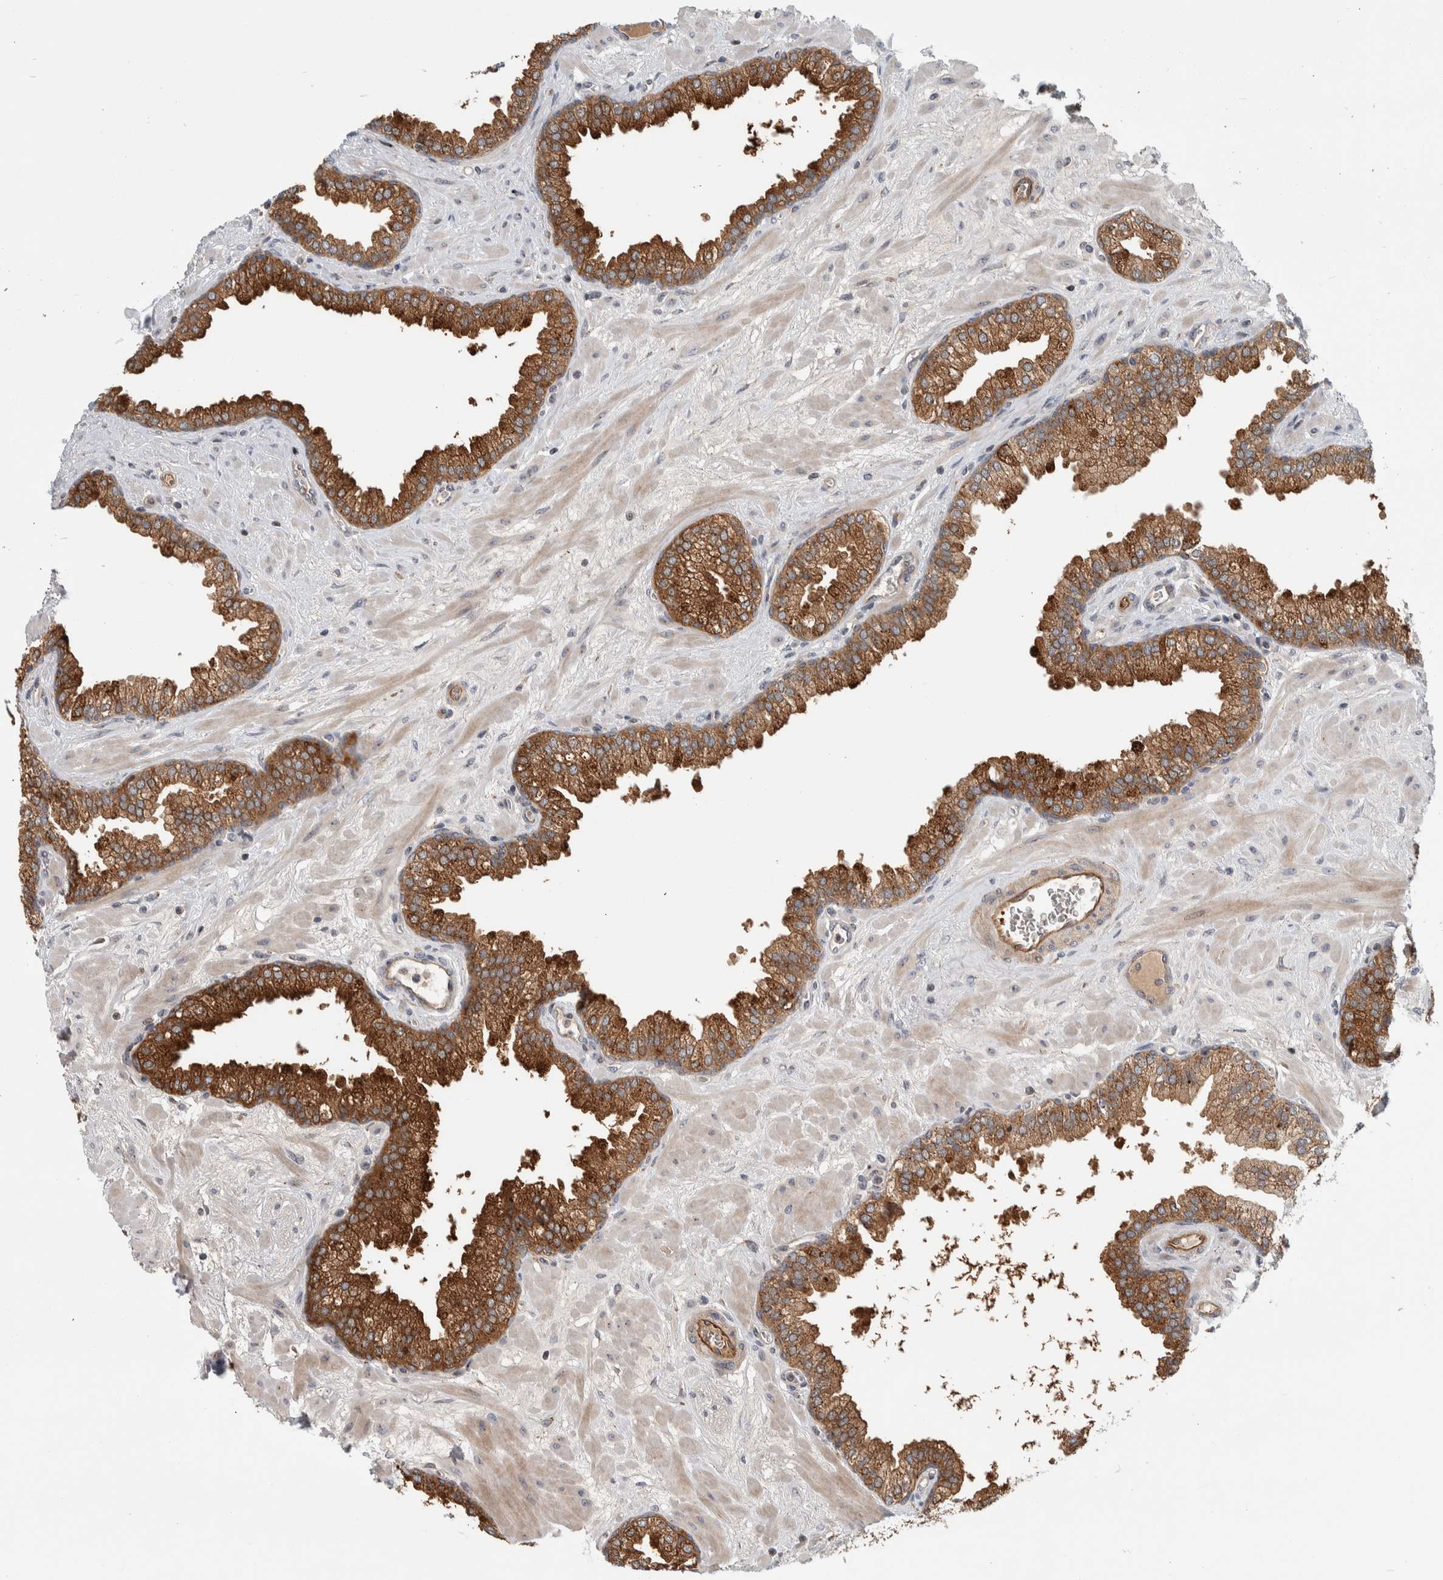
{"staining": {"intensity": "strong", "quantity": ">75%", "location": "cytoplasmic/membranous"}, "tissue": "prostate", "cell_type": "Glandular cells", "image_type": "normal", "snomed": [{"axis": "morphology", "description": "Normal tissue, NOS"}, {"axis": "morphology", "description": "Urothelial carcinoma, Low grade"}, {"axis": "topography", "description": "Urinary bladder"}, {"axis": "topography", "description": "Prostate"}], "caption": "Immunohistochemistry photomicrograph of normal prostate: prostate stained using immunohistochemistry (IHC) demonstrates high levels of strong protein expression localized specifically in the cytoplasmic/membranous of glandular cells, appearing as a cytoplasmic/membranous brown color.", "gene": "MSL1", "patient": {"sex": "male", "age": 60}}